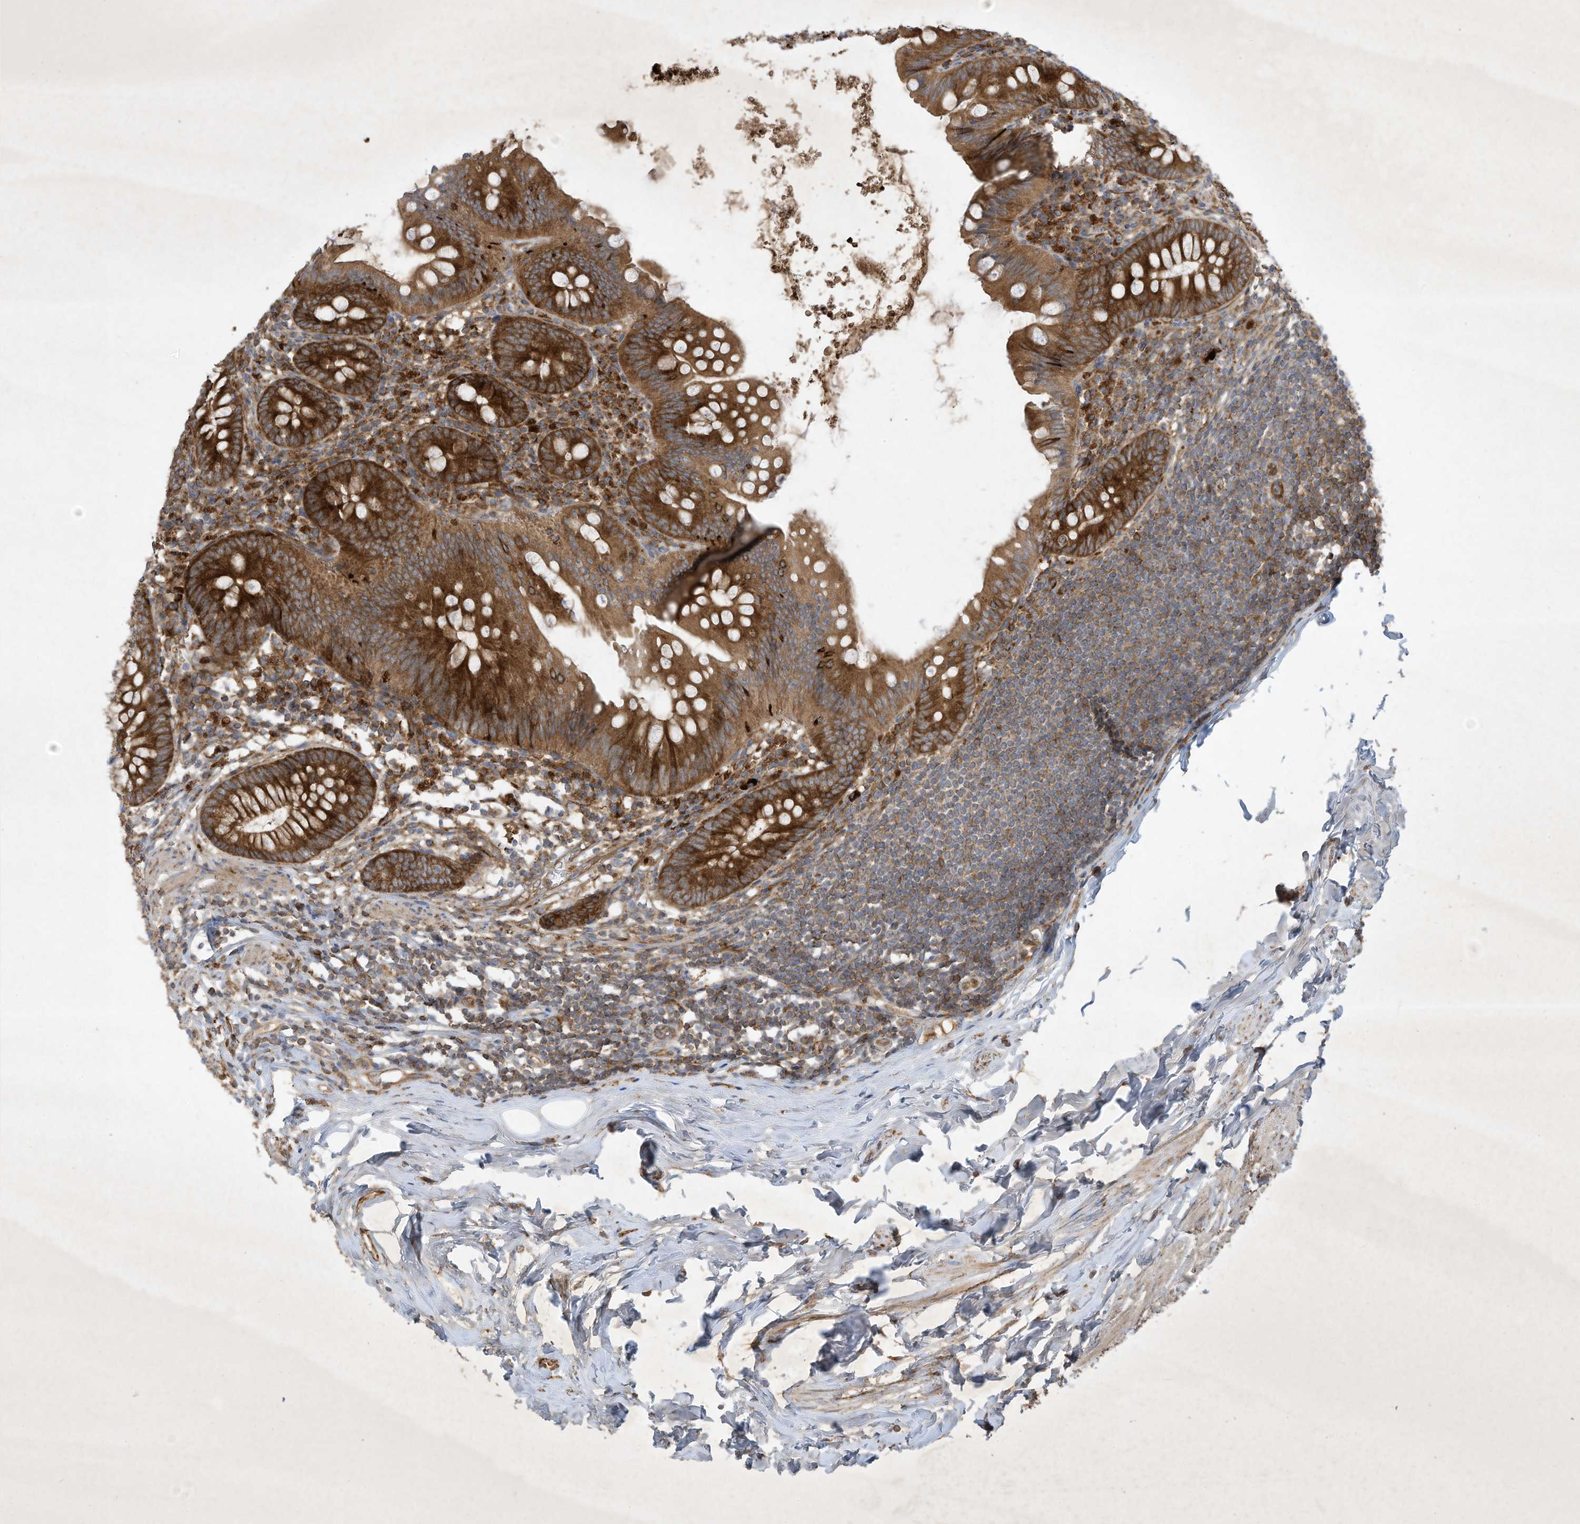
{"staining": {"intensity": "strong", "quantity": ">75%", "location": "cytoplasmic/membranous"}, "tissue": "appendix", "cell_type": "Glandular cells", "image_type": "normal", "snomed": [{"axis": "morphology", "description": "Normal tissue, NOS"}, {"axis": "topography", "description": "Appendix"}], "caption": "Strong cytoplasmic/membranous protein expression is present in approximately >75% of glandular cells in appendix.", "gene": "SYNJ2", "patient": {"sex": "female", "age": 62}}